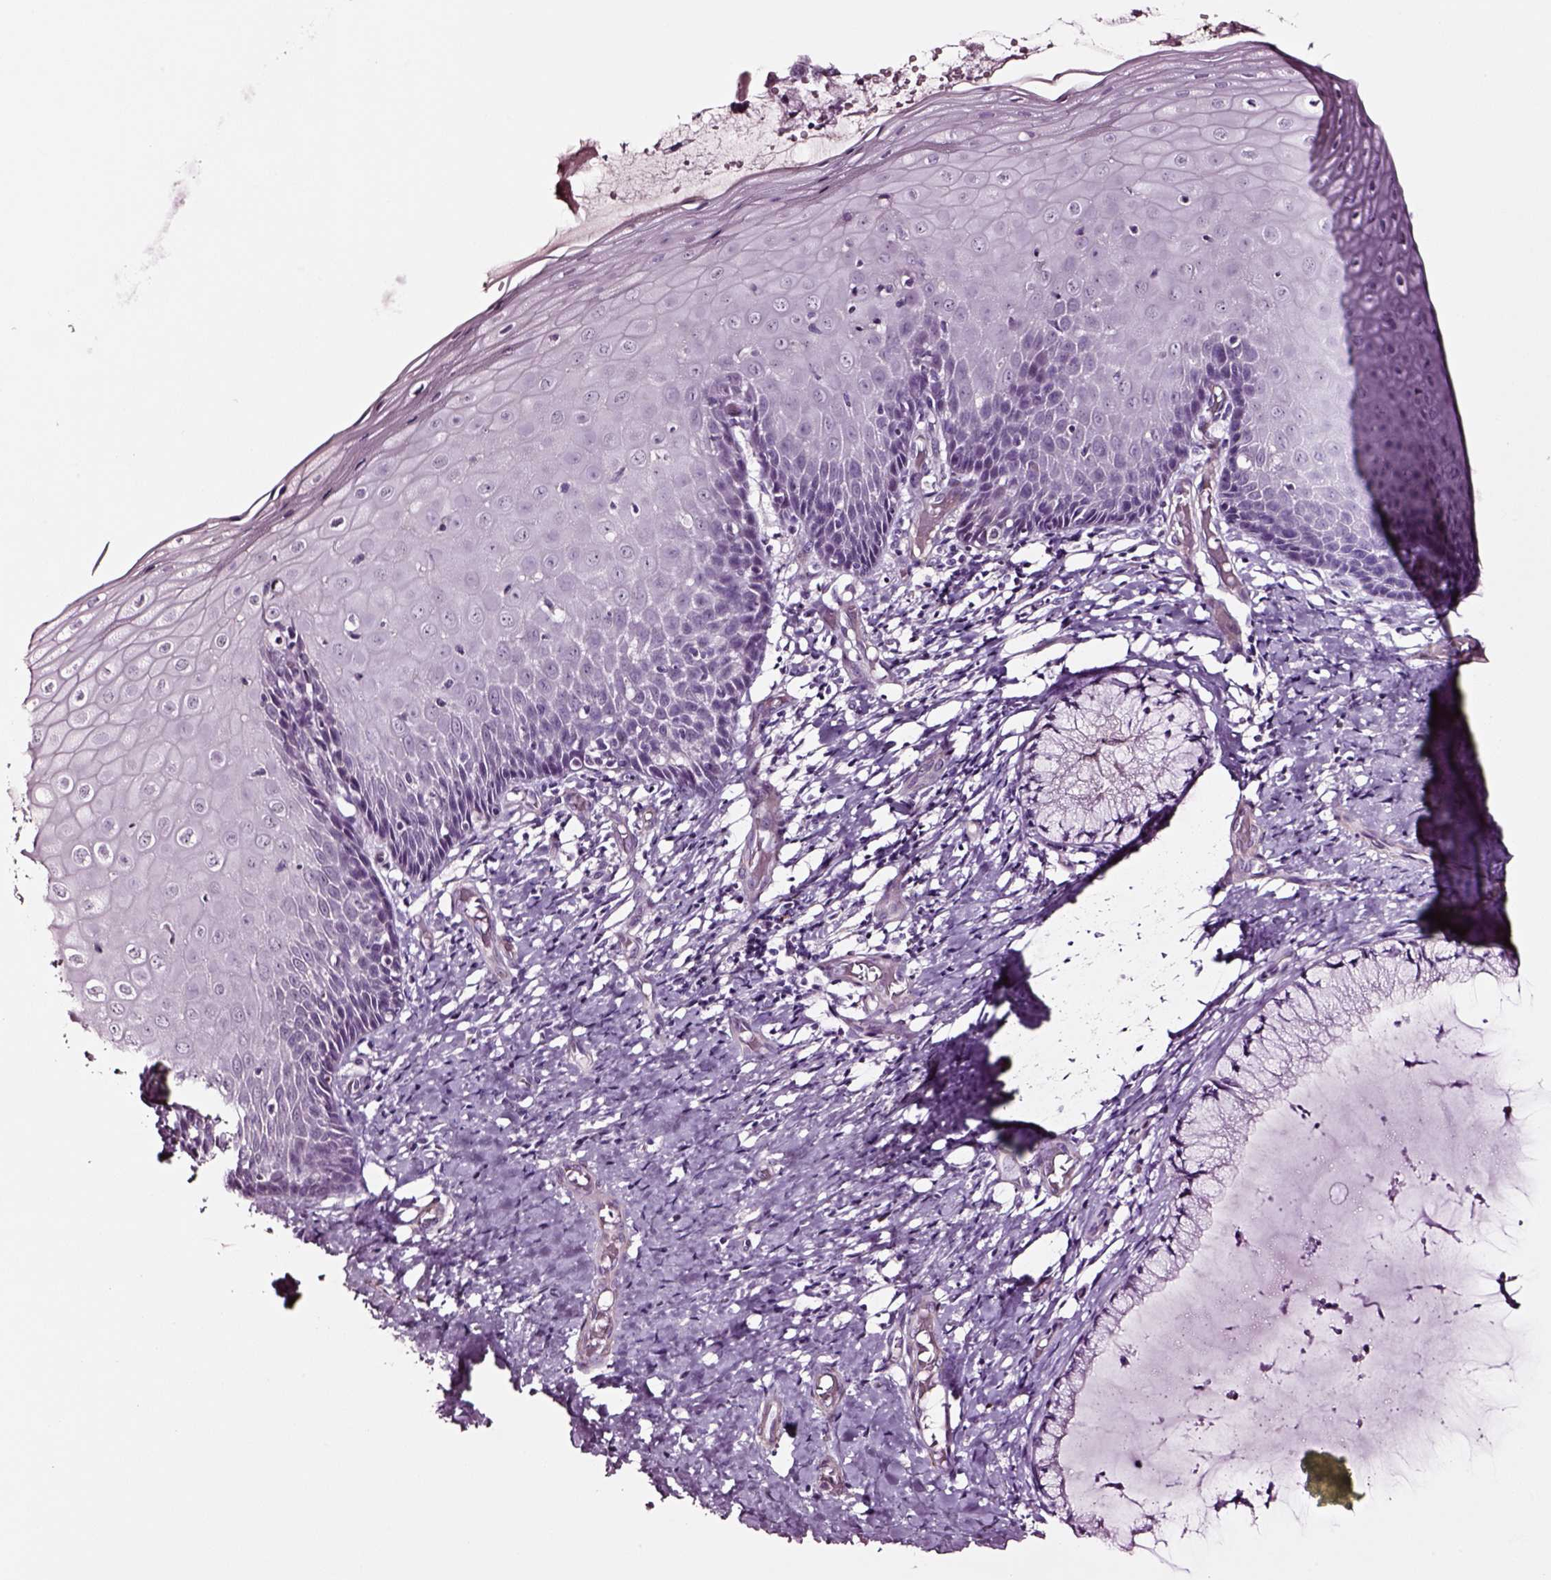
{"staining": {"intensity": "negative", "quantity": "none", "location": "none"}, "tissue": "cervix", "cell_type": "Glandular cells", "image_type": "normal", "snomed": [{"axis": "morphology", "description": "Normal tissue, NOS"}, {"axis": "topography", "description": "Cervix"}], "caption": "The IHC photomicrograph has no significant positivity in glandular cells of cervix.", "gene": "SOX10", "patient": {"sex": "female", "age": 37}}